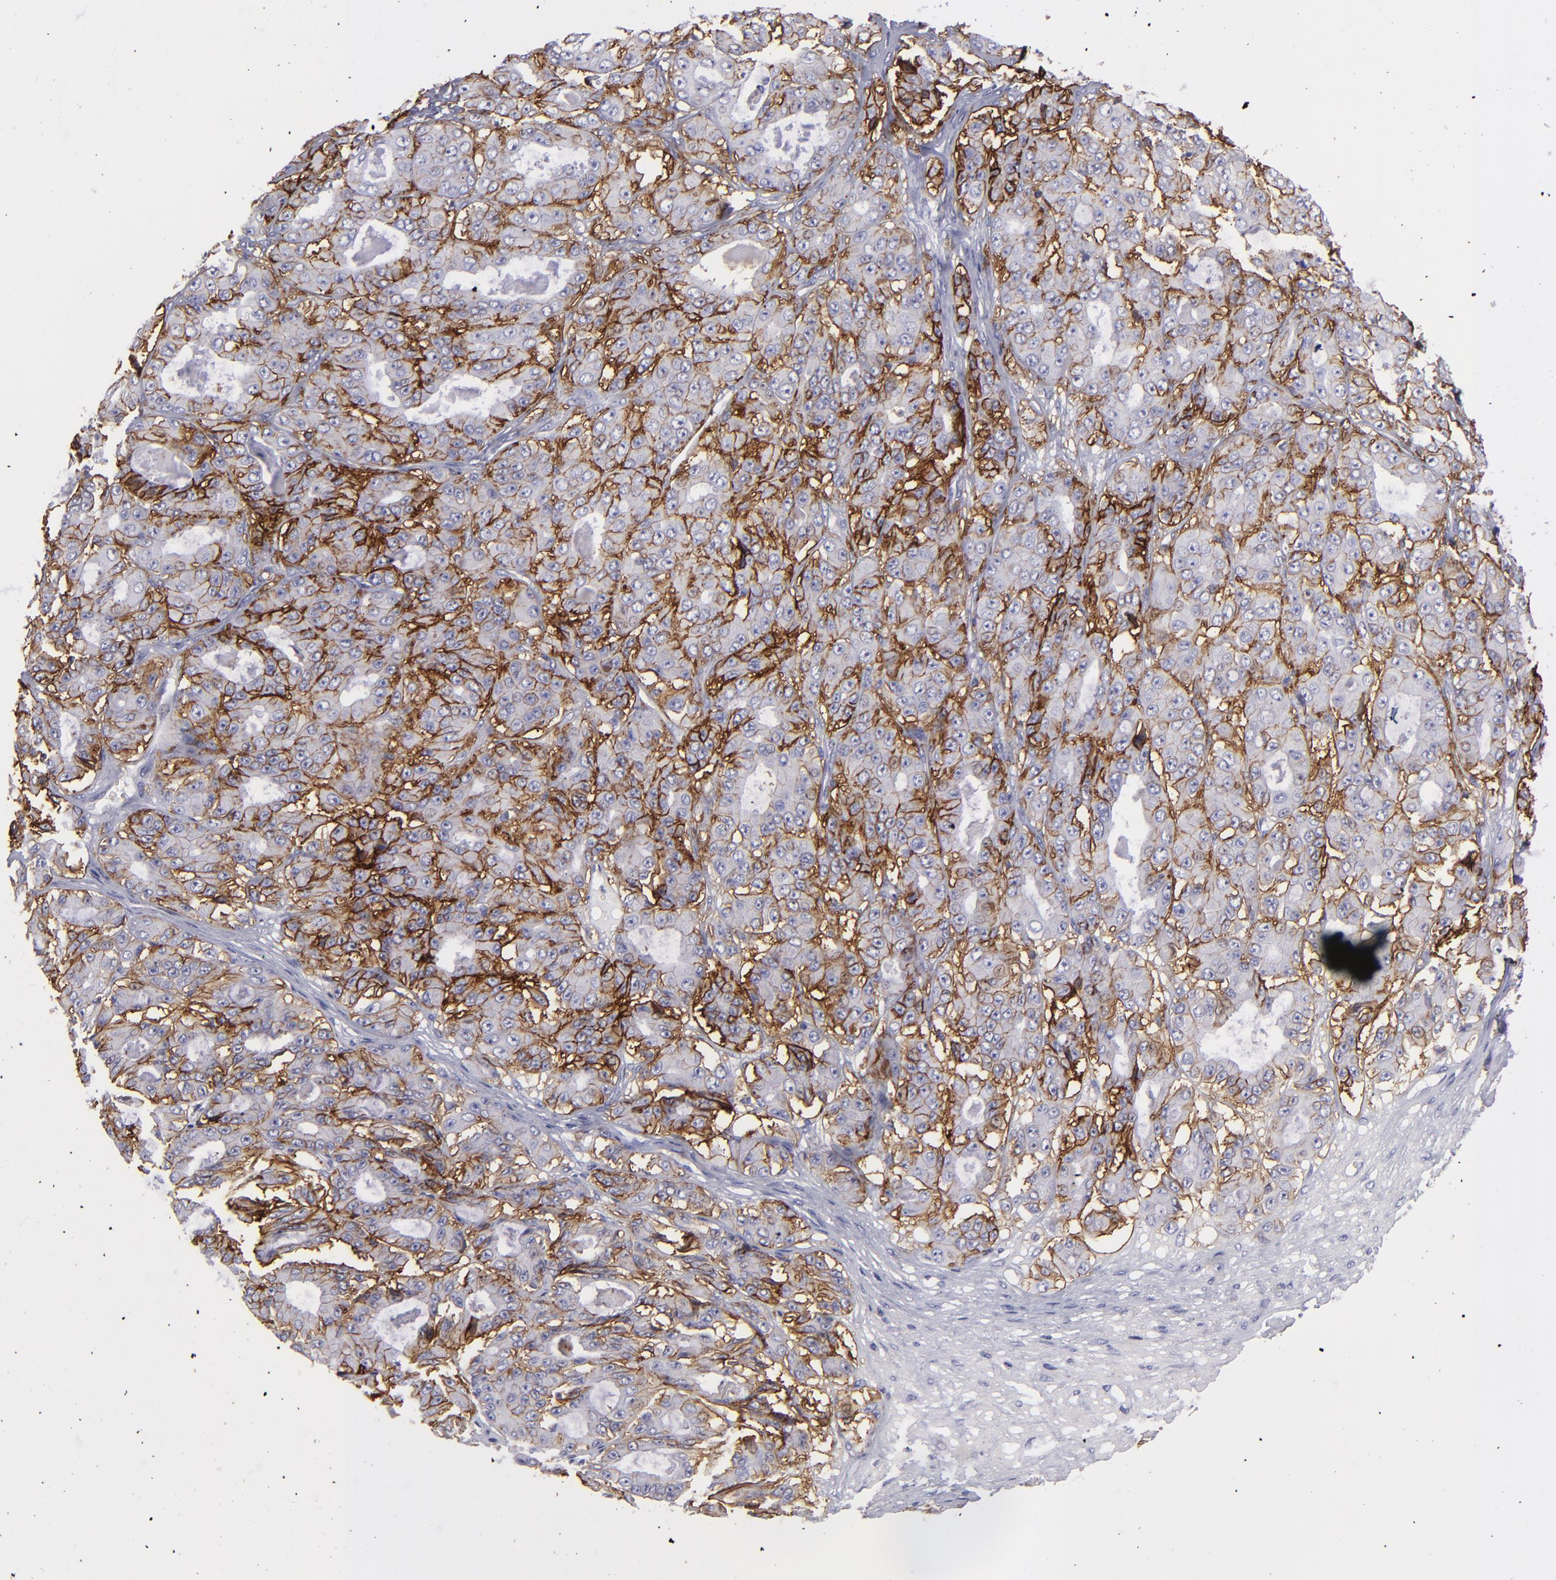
{"staining": {"intensity": "strong", "quantity": "25%-75%", "location": "cytoplasmic/membranous"}, "tissue": "ovarian cancer", "cell_type": "Tumor cells", "image_type": "cancer", "snomed": [{"axis": "morphology", "description": "Carcinoma, endometroid"}, {"axis": "topography", "description": "Ovary"}], "caption": "Ovarian cancer (endometroid carcinoma) tissue shows strong cytoplasmic/membranous positivity in approximately 25%-75% of tumor cells, visualized by immunohistochemistry. (brown staining indicates protein expression, while blue staining denotes nuclei).", "gene": "BSG", "patient": {"sex": "female", "age": 61}}